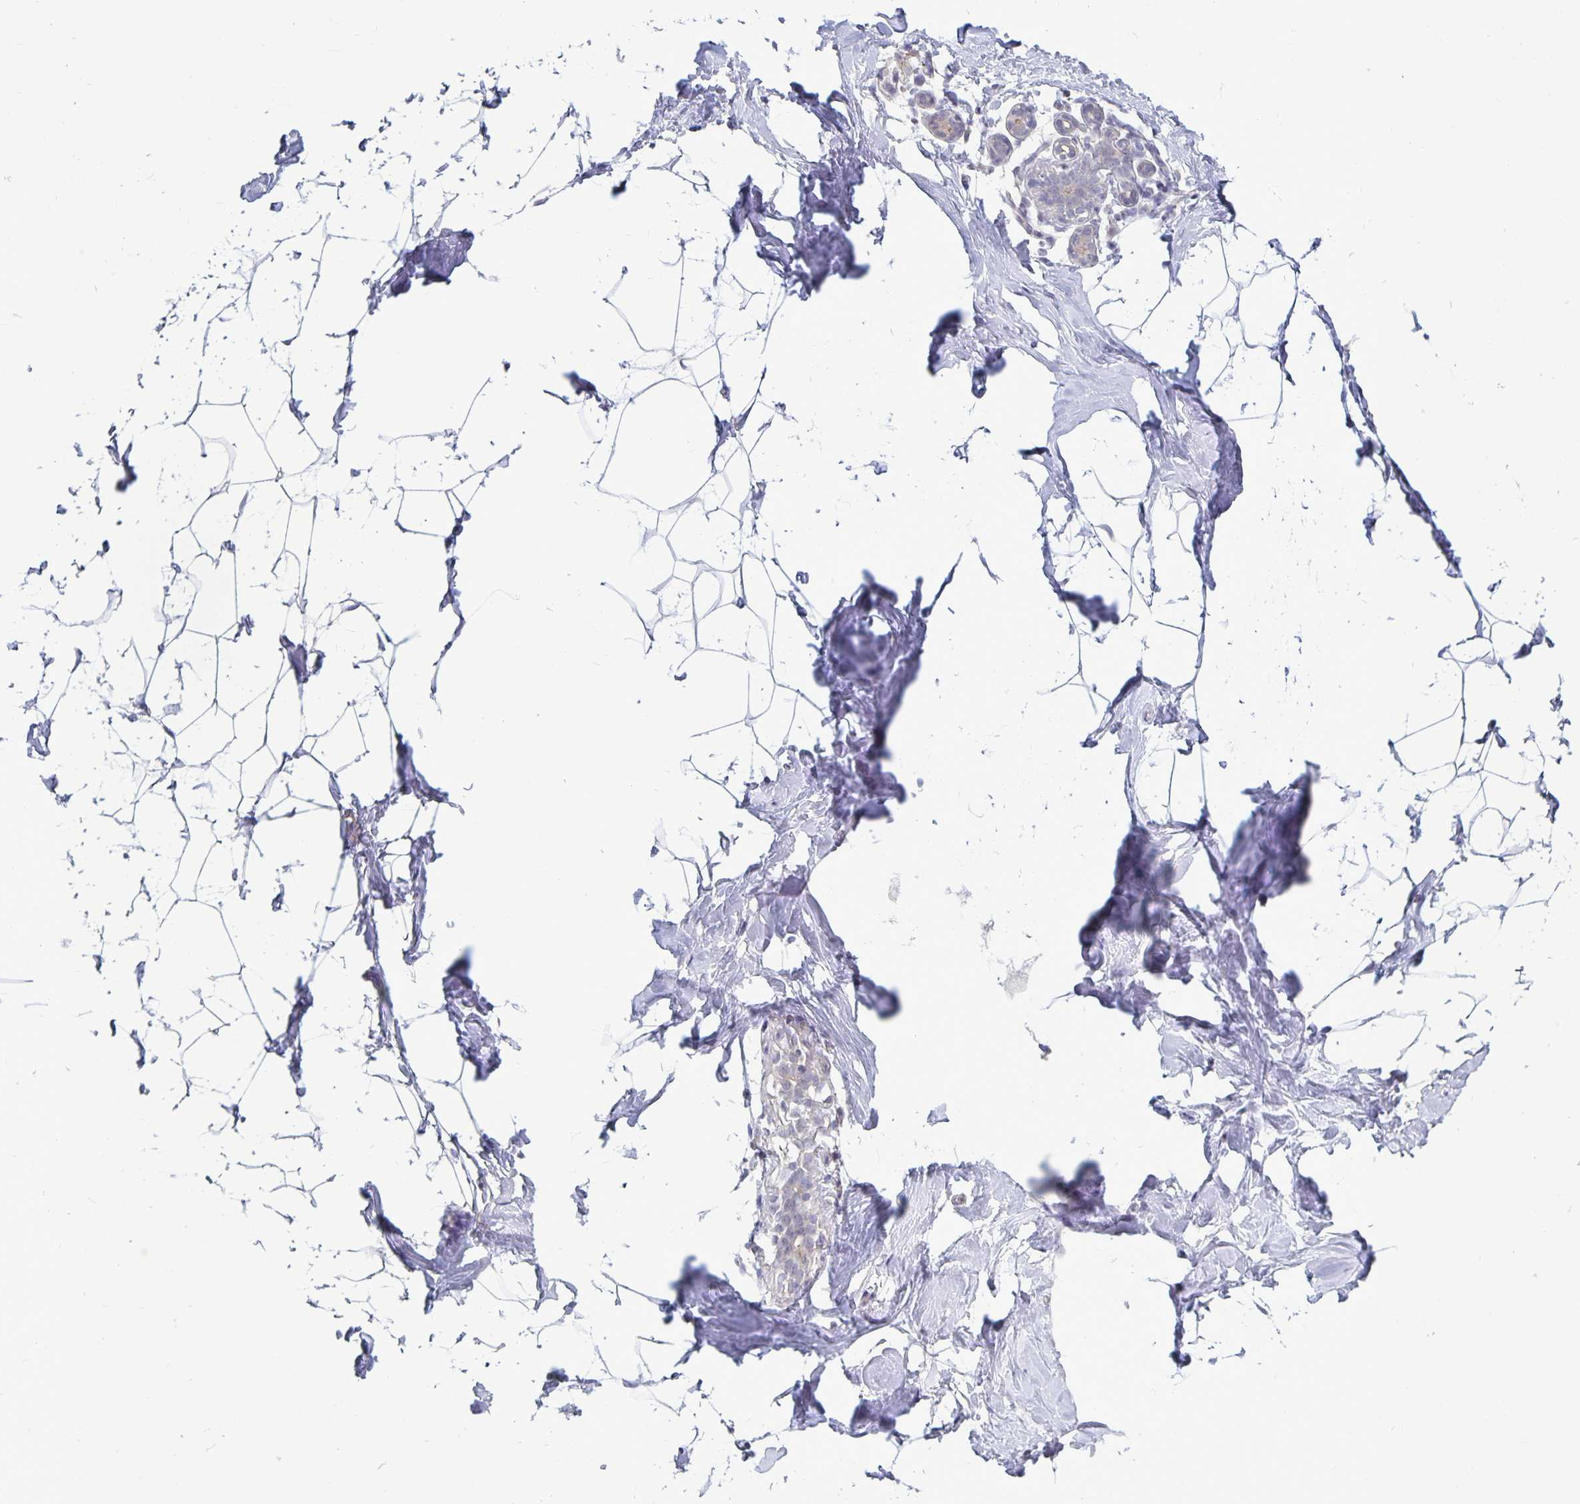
{"staining": {"intensity": "negative", "quantity": "none", "location": "none"}, "tissue": "breast", "cell_type": "Adipocytes", "image_type": "normal", "snomed": [{"axis": "morphology", "description": "Normal tissue, NOS"}, {"axis": "topography", "description": "Breast"}], "caption": "DAB (3,3'-diaminobenzidine) immunohistochemical staining of normal human breast reveals no significant expression in adipocytes.", "gene": "PLCB3", "patient": {"sex": "female", "age": 32}}